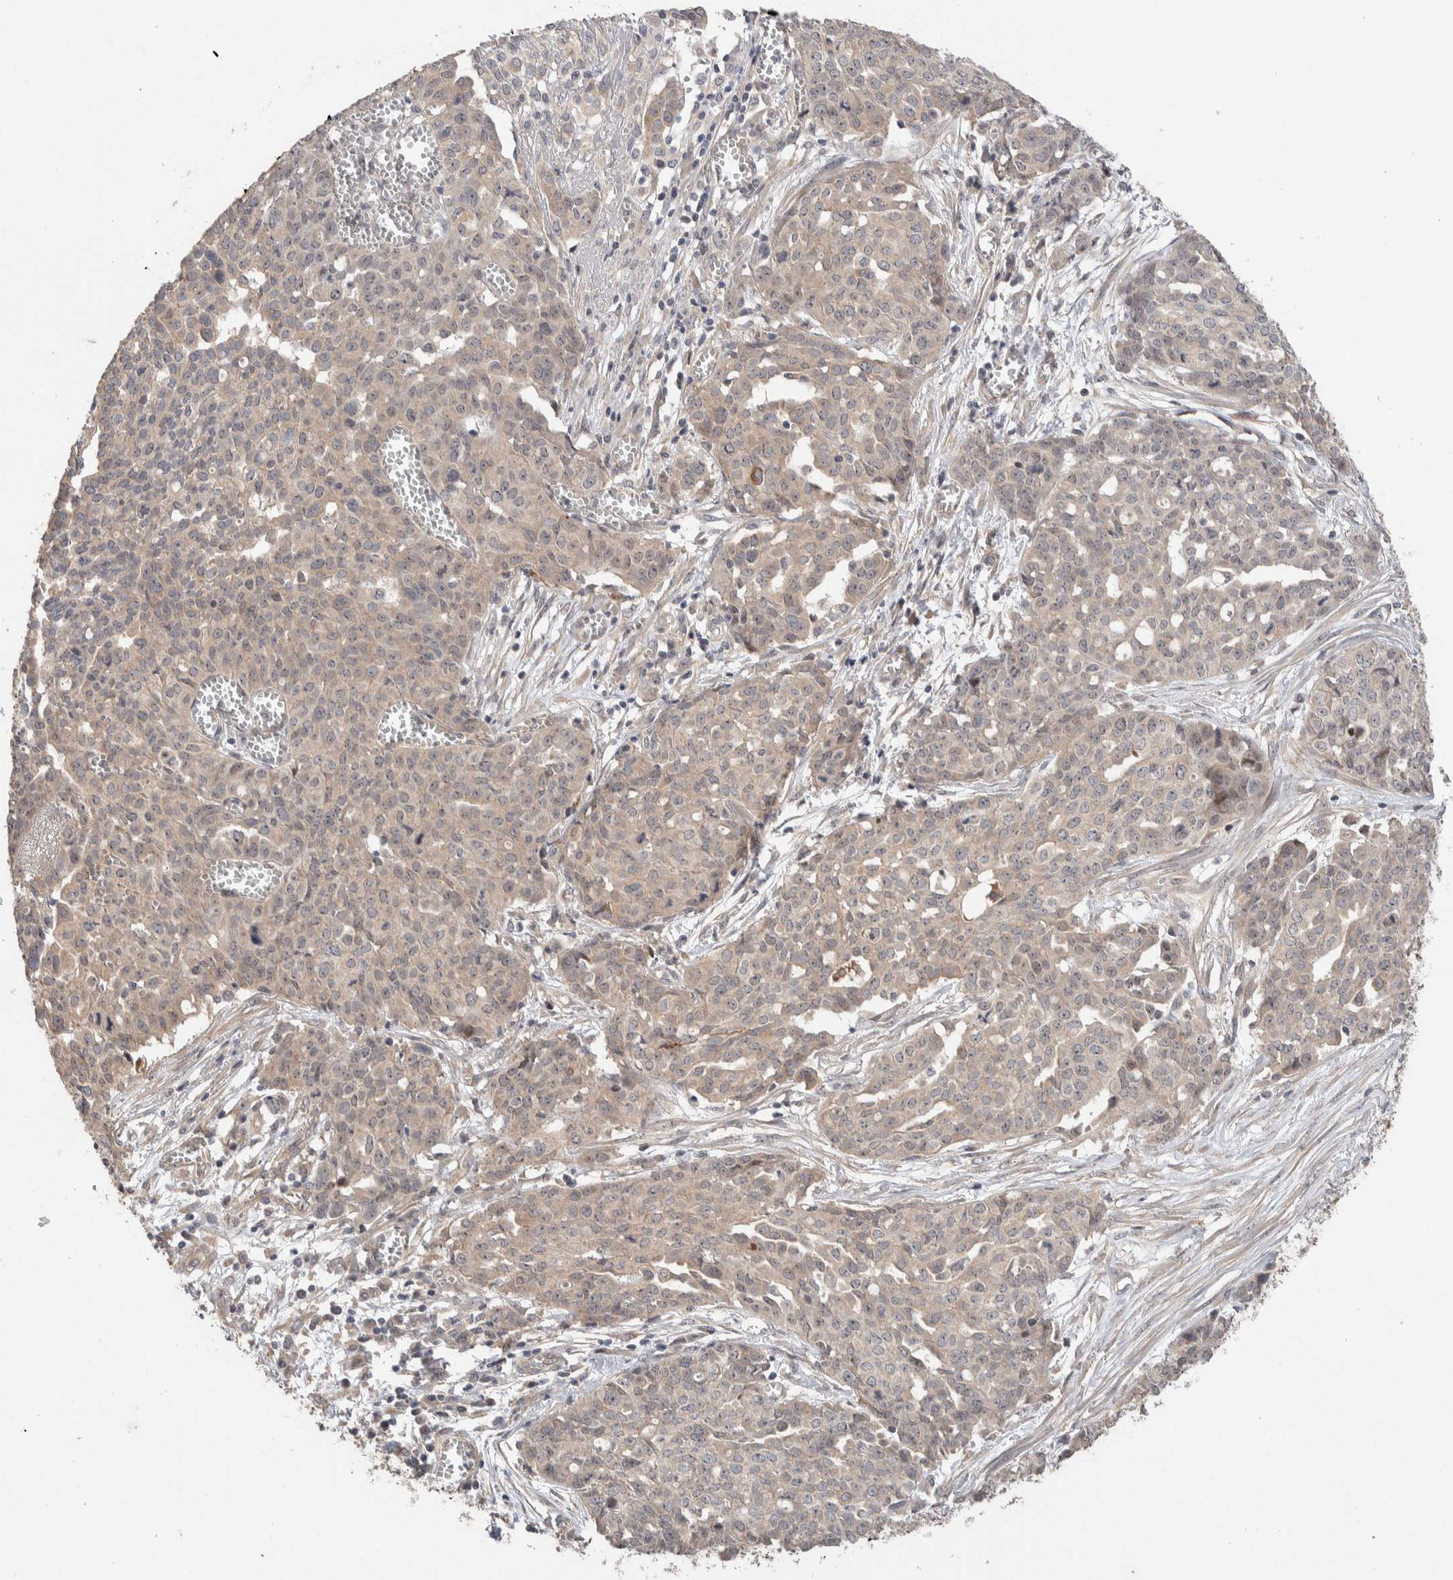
{"staining": {"intensity": "weak", "quantity": "<25%", "location": "cytoplasmic/membranous,nuclear"}, "tissue": "ovarian cancer", "cell_type": "Tumor cells", "image_type": "cancer", "snomed": [{"axis": "morphology", "description": "Cystadenocarcinoma, serous, NOS"}, {"axis": "topography", "description": "Soft tissue"}, {"axis": "topography", "description": "Ovary"}], "caption": "The micrograph displays no staining of tumor cells in ovarian cancer. (DAB (3,3'-diaminobenzidine) immunohistochemistry (IHC), high magnification).", "gene": "PRDM15", "patient": {"sex": "female", "age": 57}}